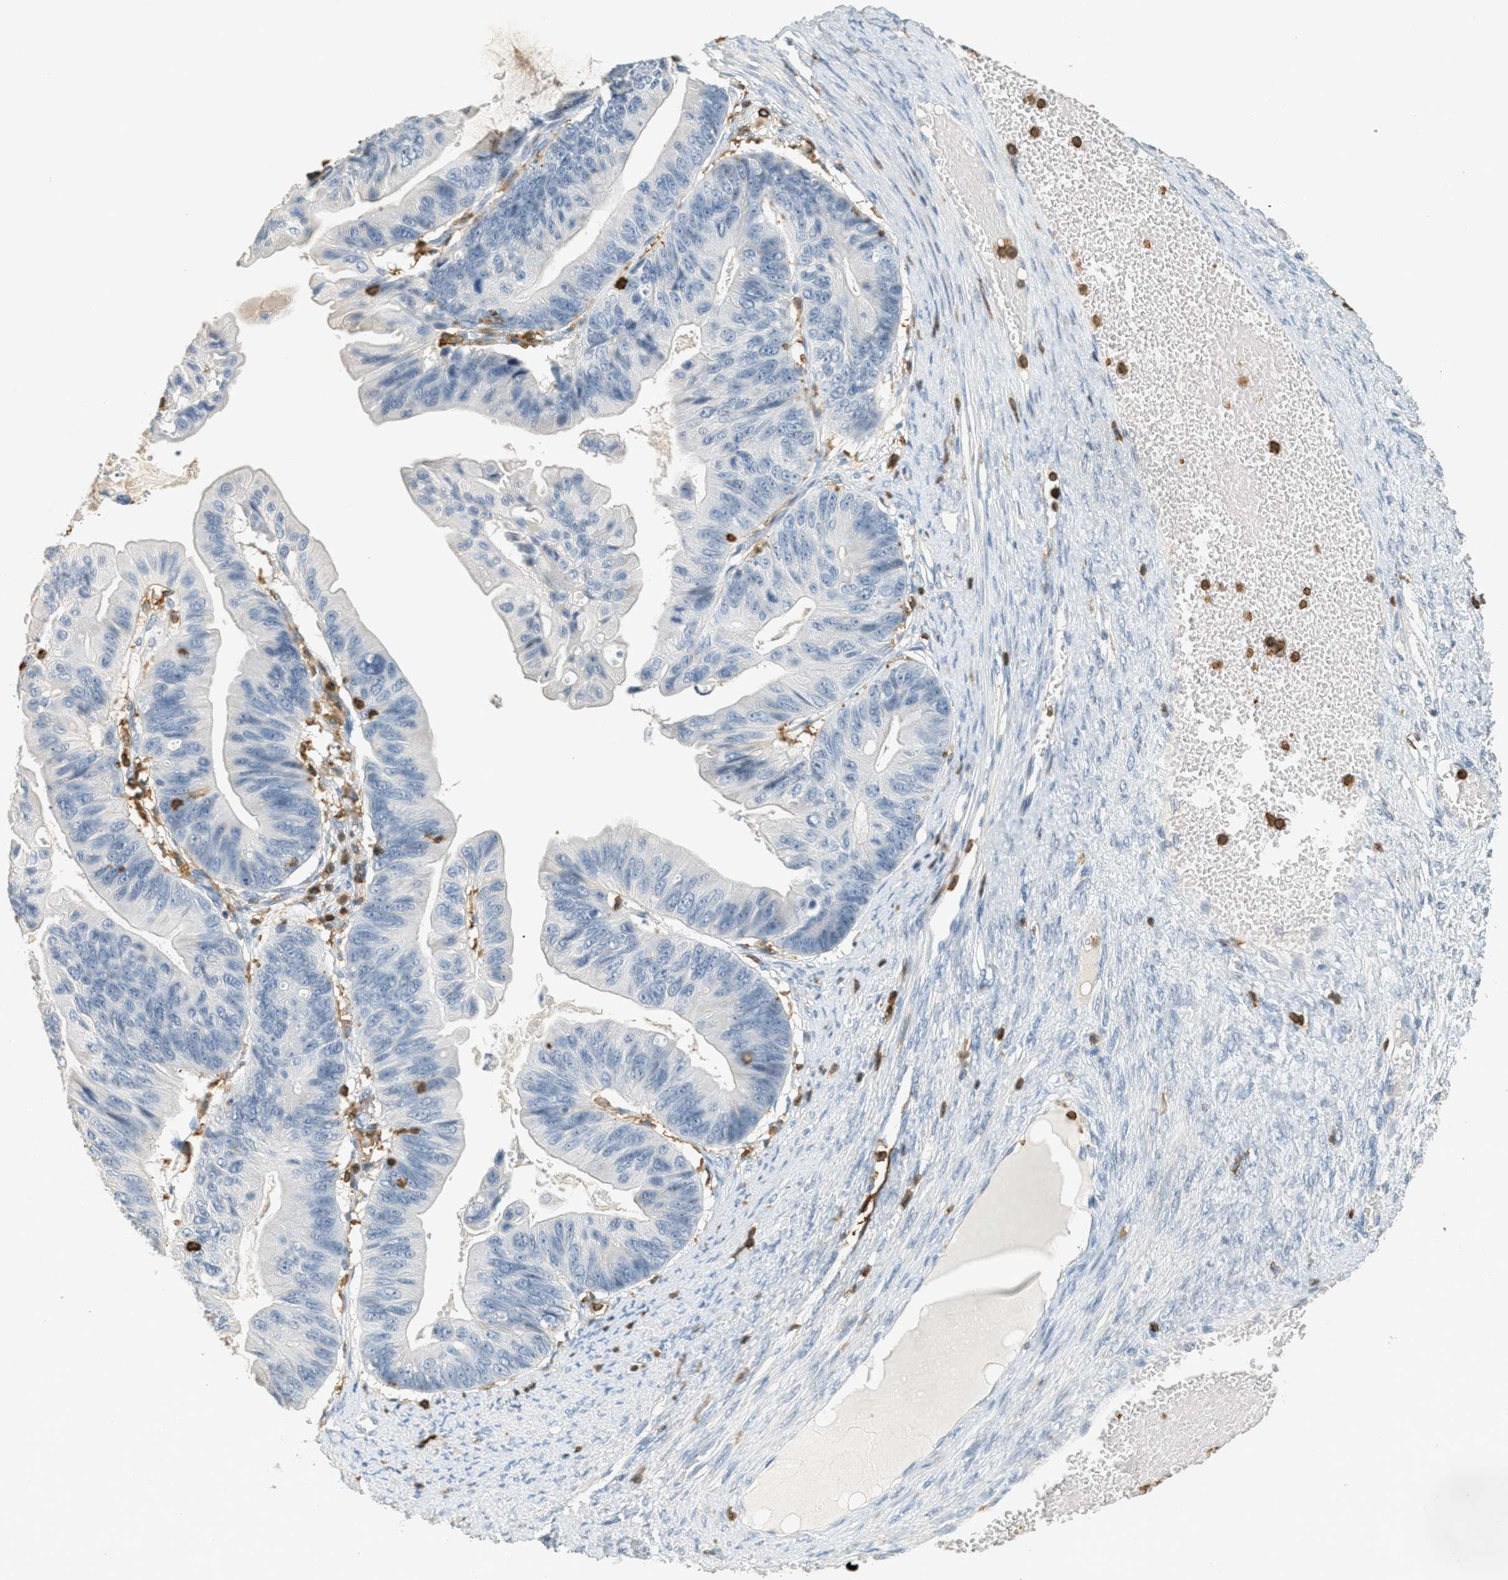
{"staining": {"intensity": "negative", "quantity": "none", "location": "none"}, "tissue": "ovarian cancer", "cell_type": "Tumor cells", "image_type": "cancer", "snomed": [{"axis": "morphology", "description": "Cystadenocarcinoma, mucinous, NOS"}, {"axis": "topography", "description": "Ovary"}], "caption": "High magnification brightfield microscopy of ovarian cancer stained with DAB (3,3'-diaminobenzidine) (brown) and counterstained with hematoxylin (blue): tumor cells show no significant expression.", "gene": "LSP1", "patient": {"sex": "female", "age": 61}}